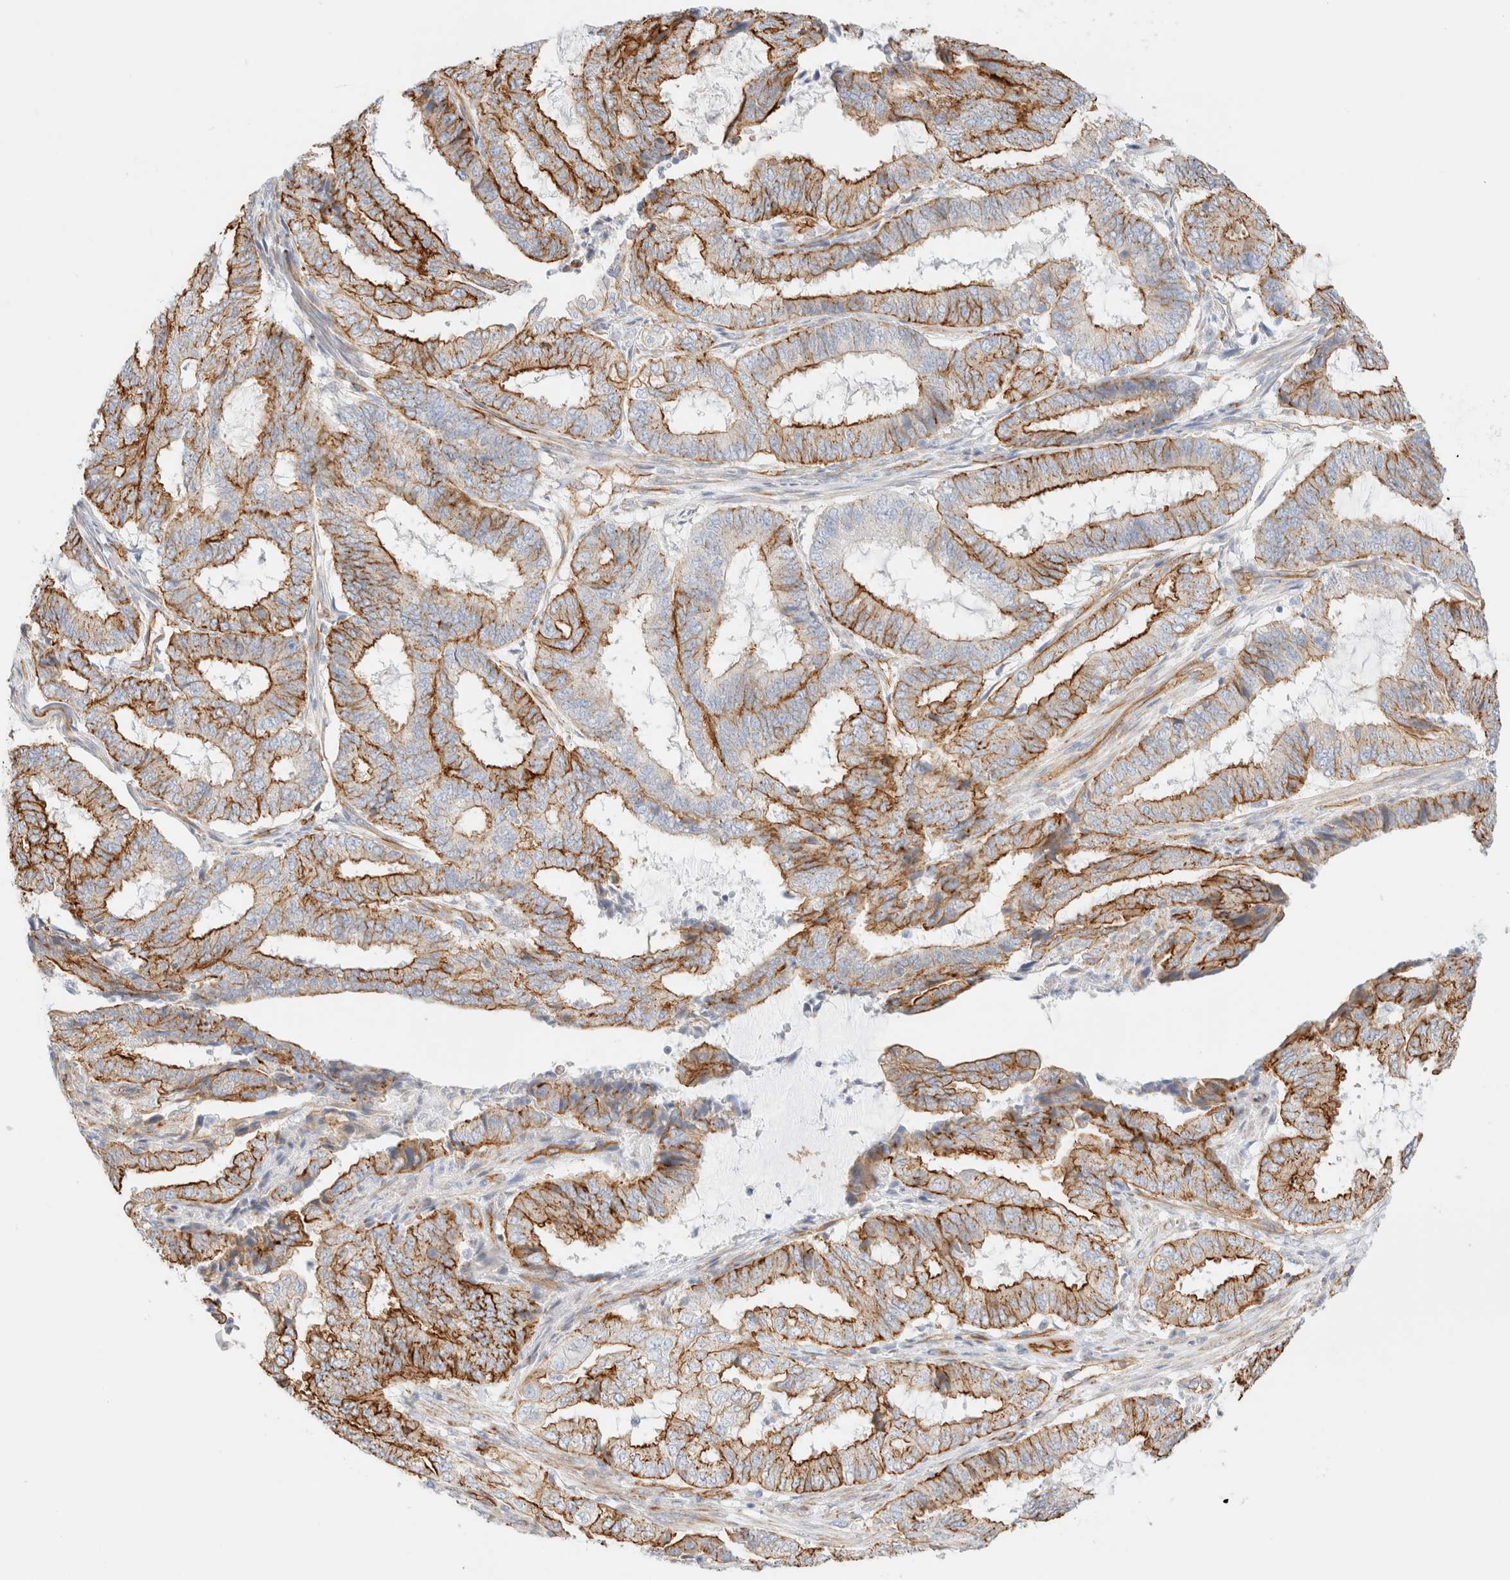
{"staining": {"intensity": "strong", "quantity": ">75%", "location": "cytoplasmic/membranous"}, "tissue": "endometrial cancer", "cell_type": "Tumor cells", "image_type": "cancer", "snomed": [{"axis": "morphology", "description": "Adenocarcinoma, NOS"}, {"axis": "topography", "description": "Endometrium"}], "caption": "Immunohistochemistry photomicrograph of adenocarcinoma (endometrial) stained for a protein (brown), which shows high levels of strong cytoplasmic/membranous staining in about >75% of tumor cells.", "gene": "CYB5R4", "patient": {"sex": "female", "age": 51}}